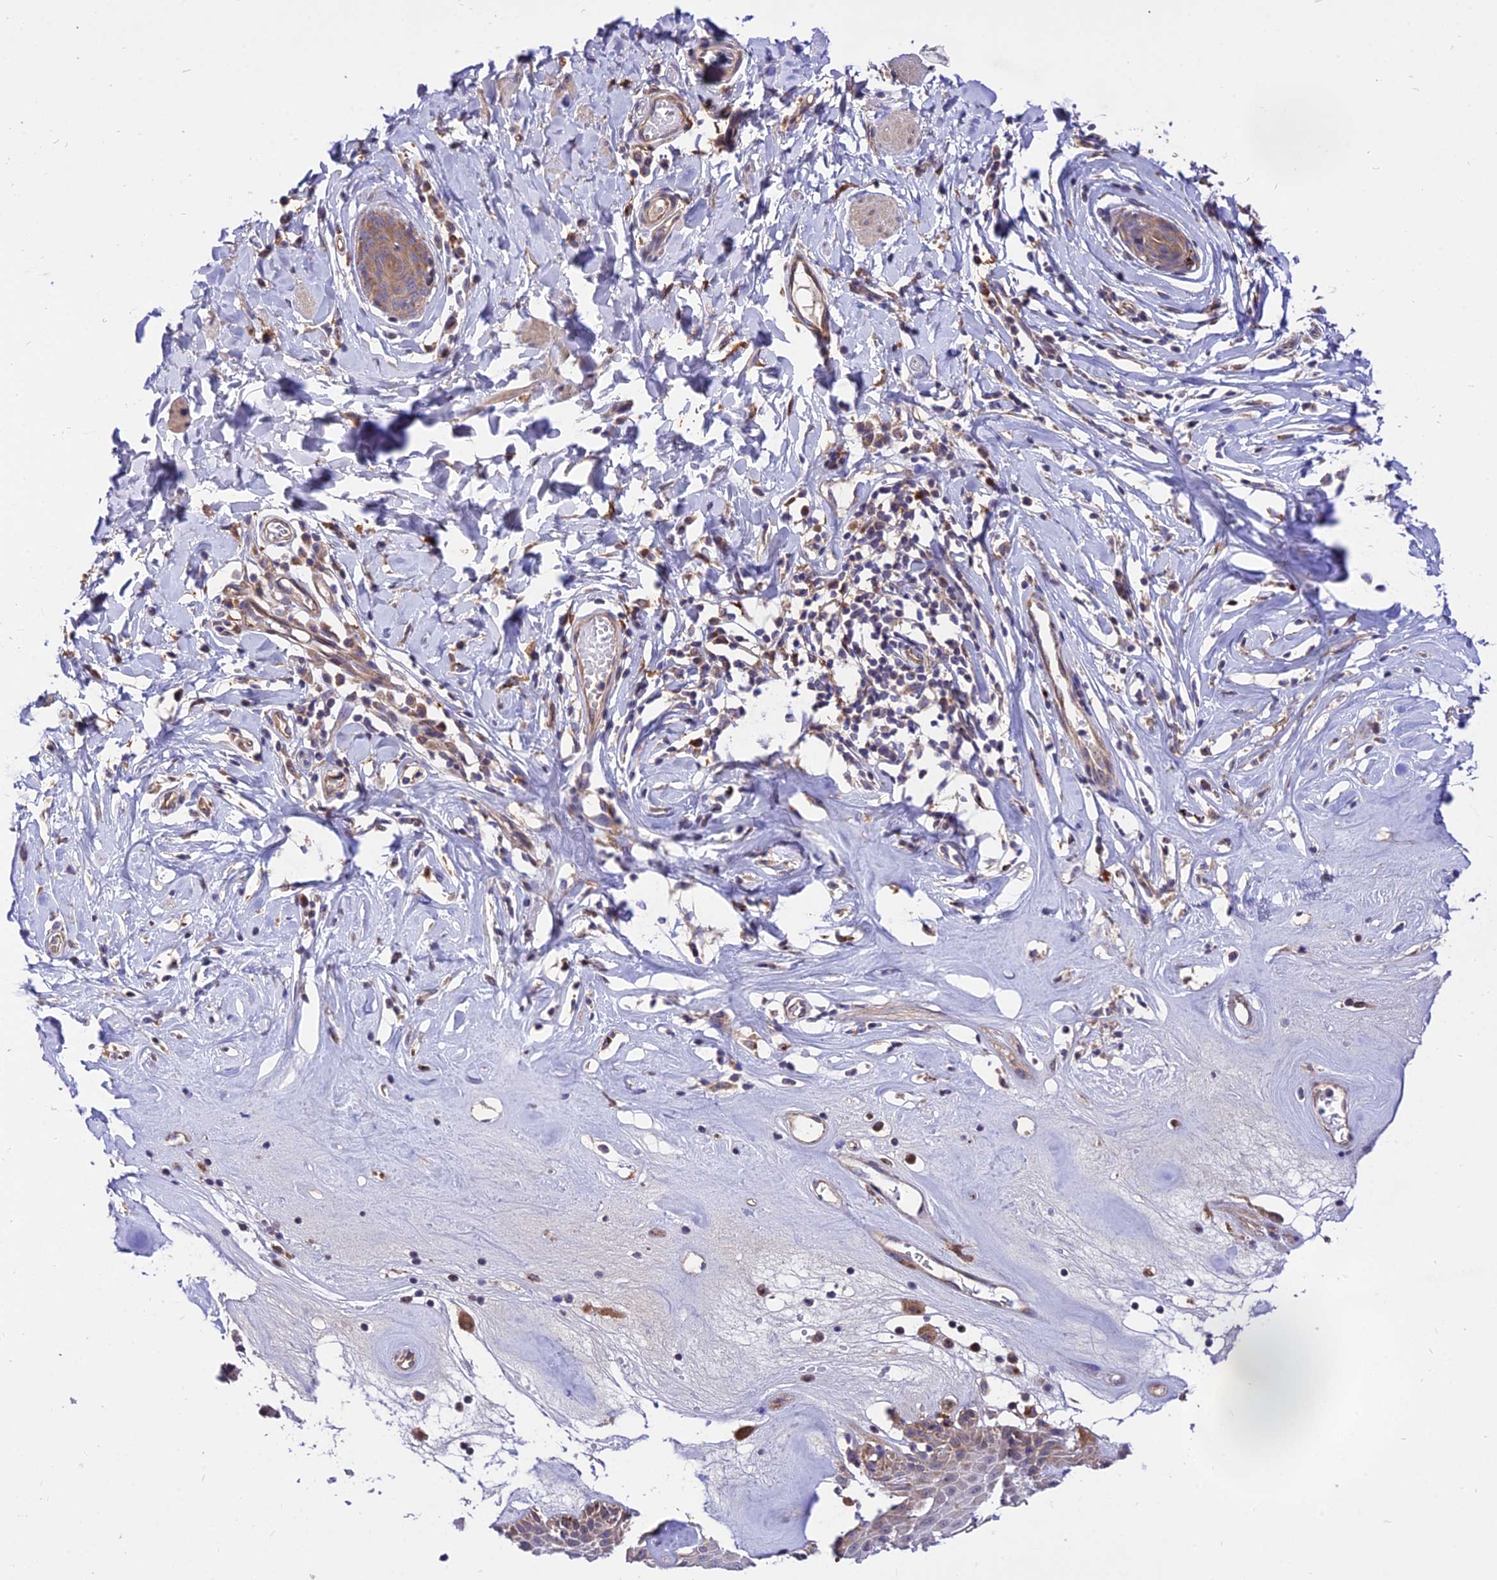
{"staining": {"intensity": "moderate", "quantity": "<25%", "location": "cytoplasmic/membranous"}, "tissue": "skin", "cell_type": "Epidermal cells", "image_type": "normal", "snomed": [{"axis": "morphology", "description": "Normal tissue, NOS"}, {"axis": "morphology", "description": "Inflammation, NOS"}, {"axis": "topography", "description": "Vulva"}], "caption": "IHC histopathology image of benign skin: skin stained using immunohistochemistry (IHC) reveals low levels of moderate protein expression localized specifically in the cytoplasmic/membranous of epidermal cells, appearing as a cytoplasmic/membranous brown color.", "gene": "CDC37L1", "patient": {"sex": "female", "age": 84}}